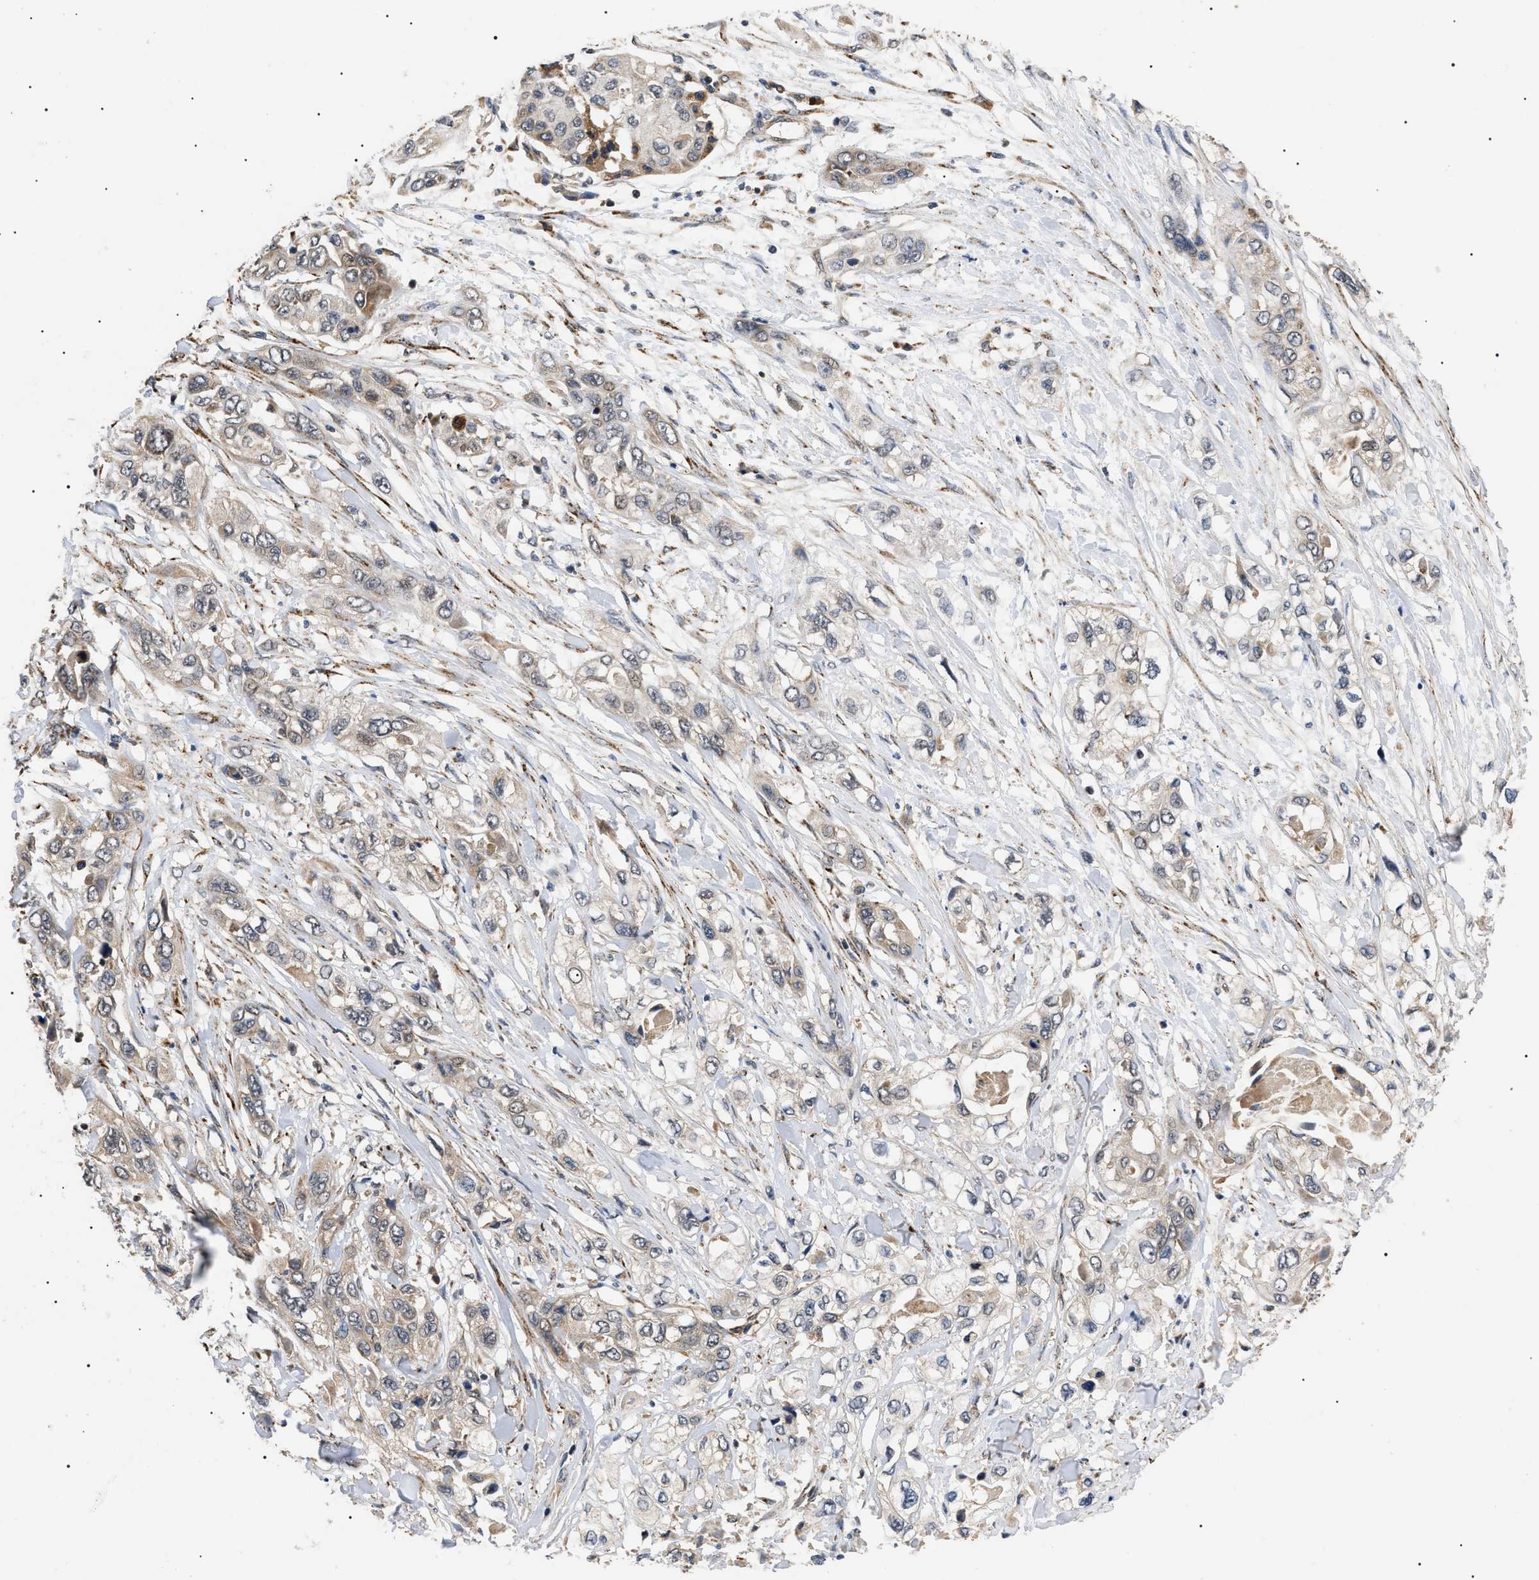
{"staining": {"intensity": "weak", "quantity": ">75%", "location": "cytoplasmic/membranous"}, "tissue": "pancreatic cancer", "cell_type": "Tumor cells", "image_type": "cancer", "snomed": [{"axis": "morphology", "description": "Adenocarcinoma, NOS"}, {"axis": "topography", "description": "Pancreas"}], "caption": "A brown stain shows weak cytoplasmic/membranous expression of a protein in pancreatic adenocarcinoma tumor cells.", "gene": "ASTL", "patient": {"sex": "female", "age": 70}}